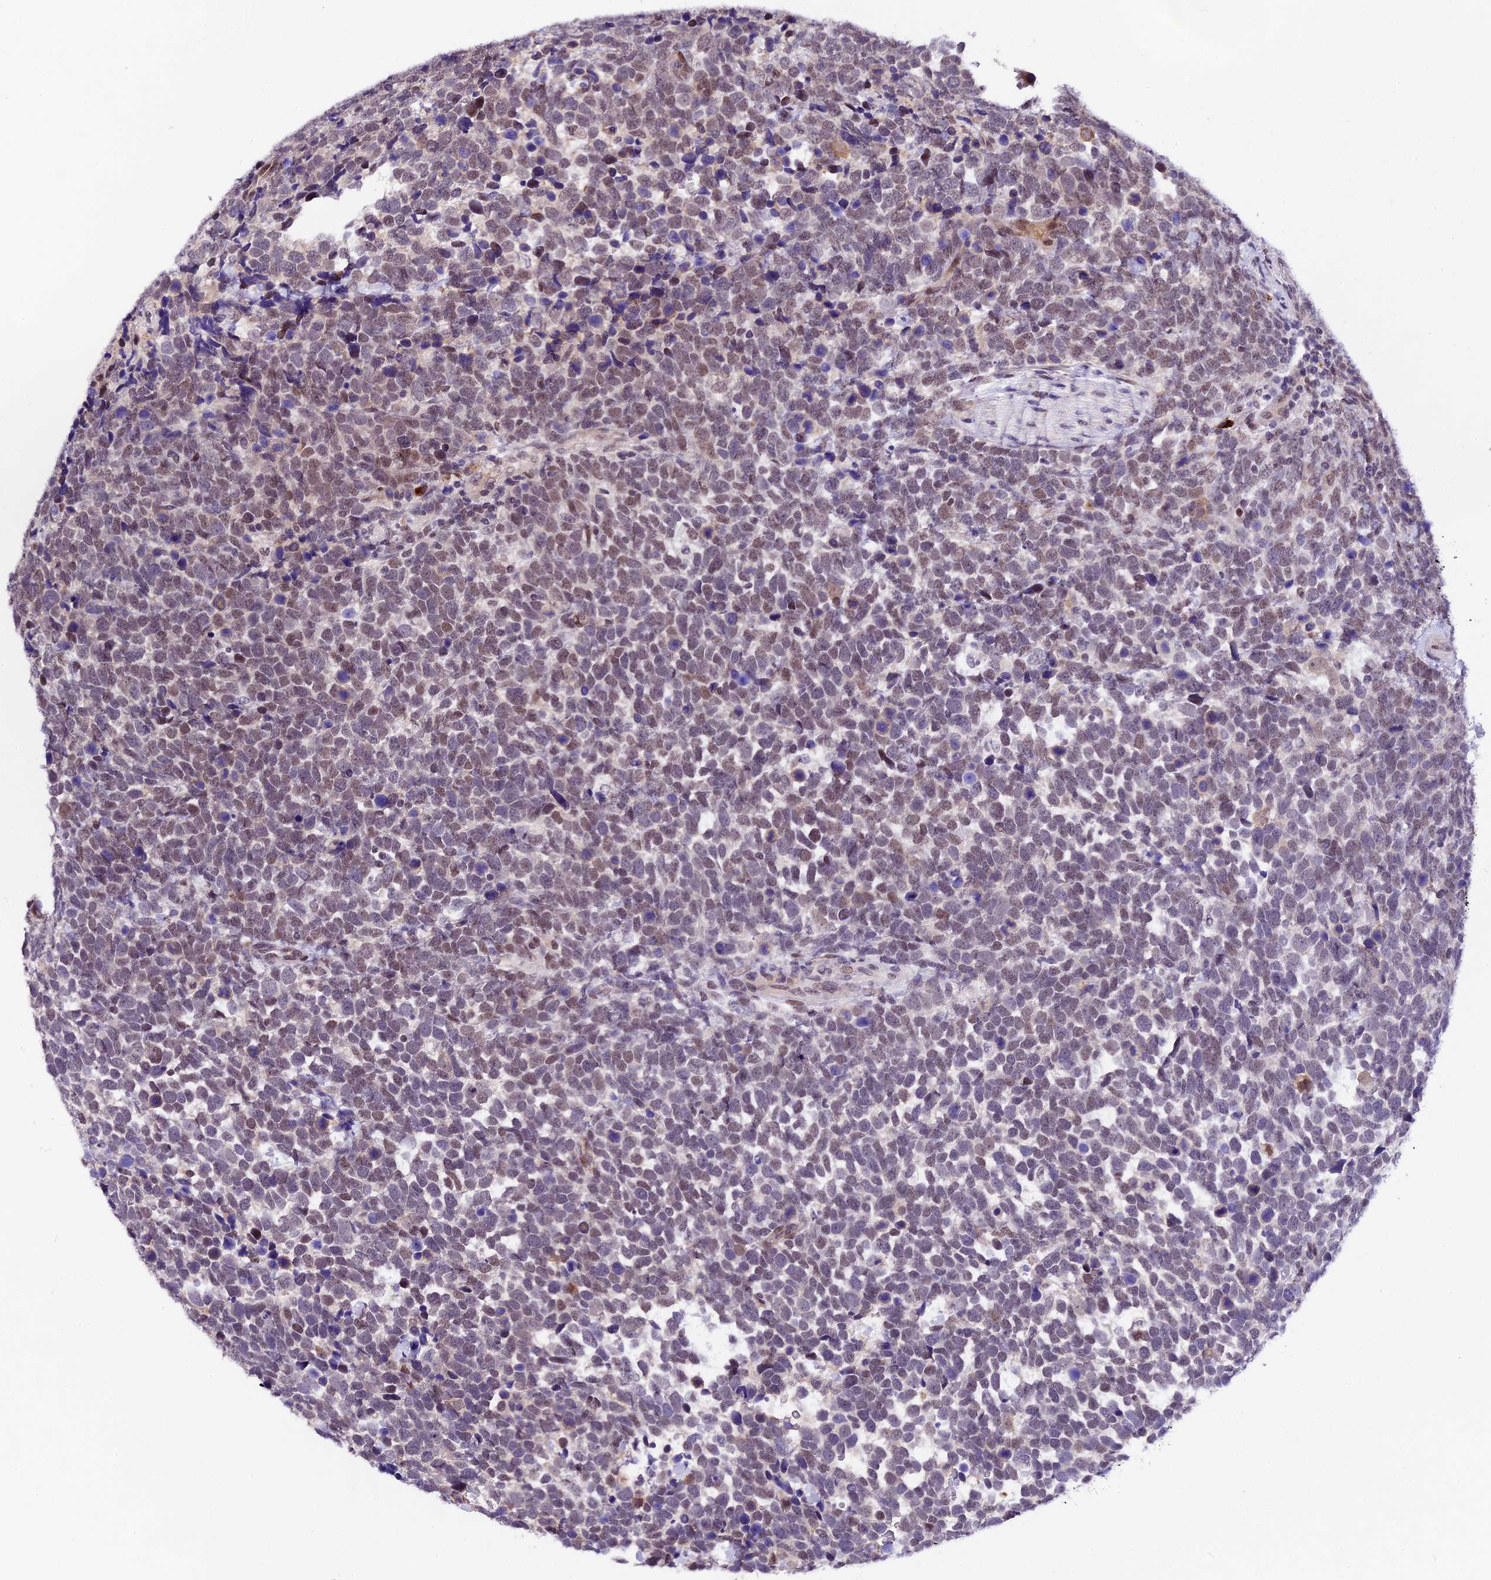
{"staining": {"intensity": "weak", "quantity": "<25%", "location": "nuclear"}, "tissue": "urothelial cancer", "cell_type": "Tumor cells", "image_type": "cancer", "snomed": [{"axis": "morphology", "description": "Urothelial carcinoma, High grade"}, {"axis": "topography", "description": "Urinary bladder"}], "caption": "Immunohistochemistry of high-grade urothelial carcinoma displays no positivity in tumor cells.", "gene": "FBXO45", "patient": {"sex": "female", "age": 82}}